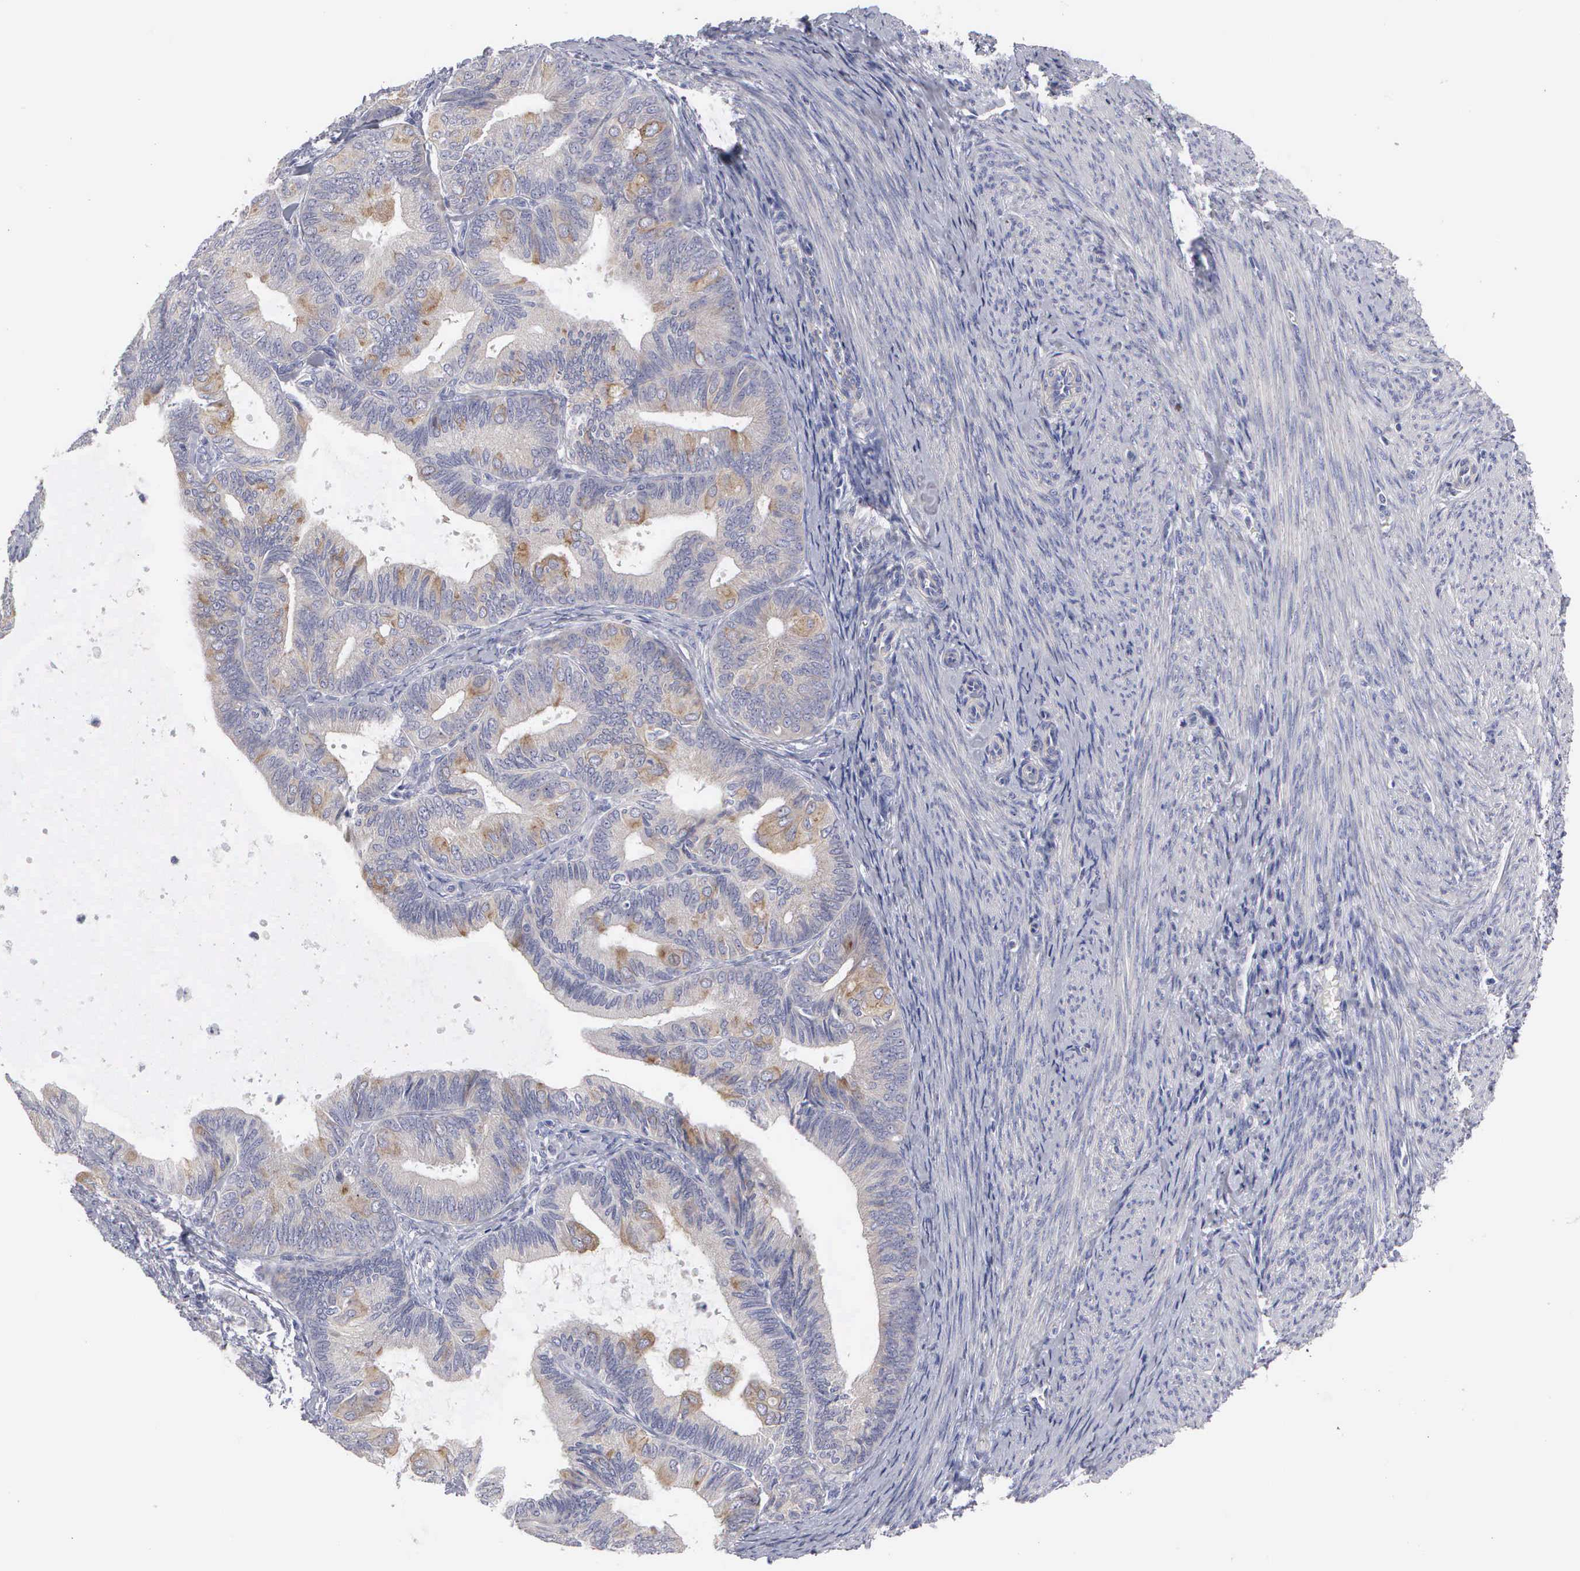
{"staining": {"intensity": "moderate", "quantity": ">75%", "location": "cytoplasmic/membranous"}, "tissue": "endometrial cancer", "cell_type": "Tumor cells", "image_type": "cancer", "snomed": [{"axis": "morphology", "description": "Adenocarcinoma, NOS"}, {"axis": "topography", "description": "Endometrium"}], "caption": "This micrograph reveals immunohistochemistry staining of human endometrial cancer, with medium moderate cytoplasmic/membranous expression in approximately >75% of tumor cells.", "gene": "CEP170B", "patient": {"sex": "female", "age": 63}}